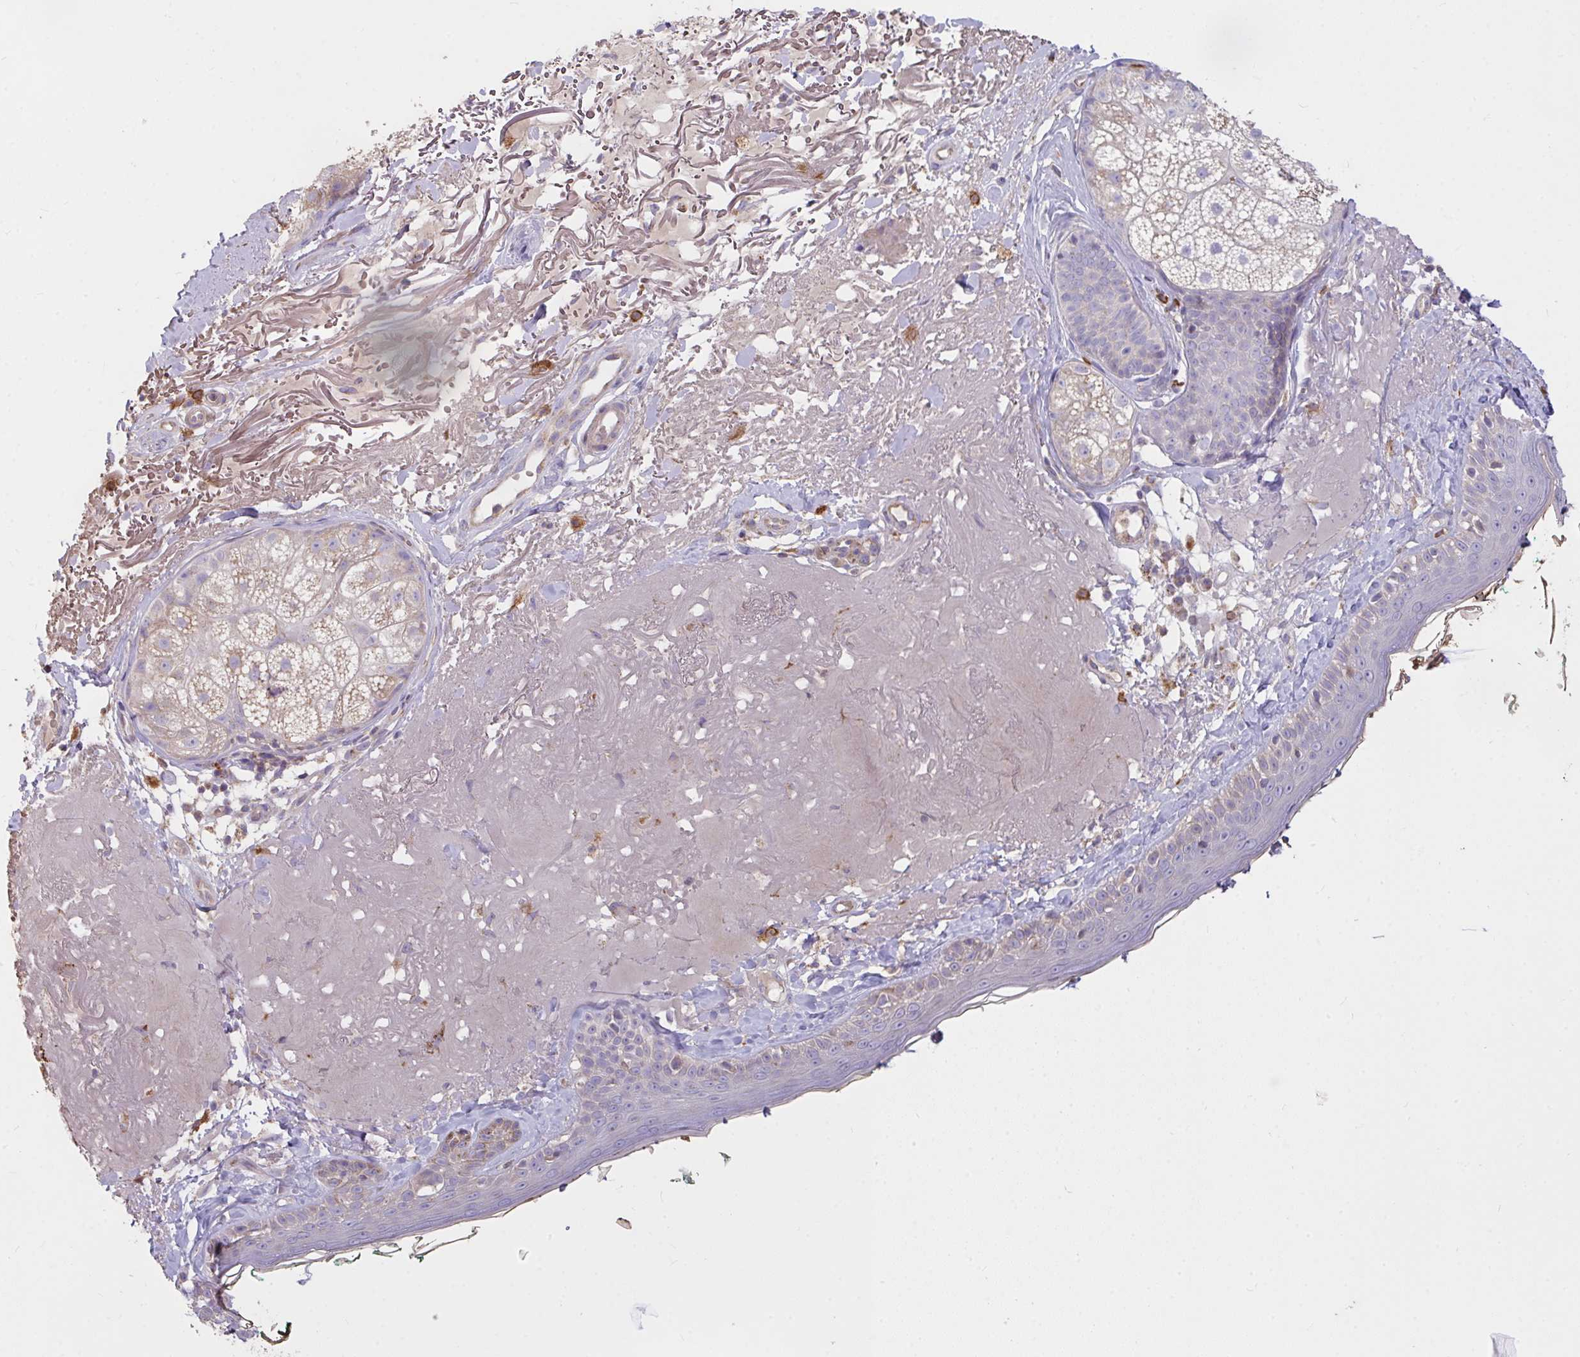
{"staining": {"intensity": "moderate", "quantity": "<25%", "location": "cytoplasmic/membranous"}, "tissue": "skin", "cell_type": "Fibroblasts", "image_type": "normal", "snomed": [{"axis": "morphology", "description": "Normal tissue, NOS"}, {"axis": "topography", "description": "Skin"}], "caption": "Skin stained with a brown dye exhibits moderate cytoplasmic/membranous positive staining in approximately <25% of fibroblasts.", "gene": "FCER1A", "patient": {"sex": "male", "age": 73}}